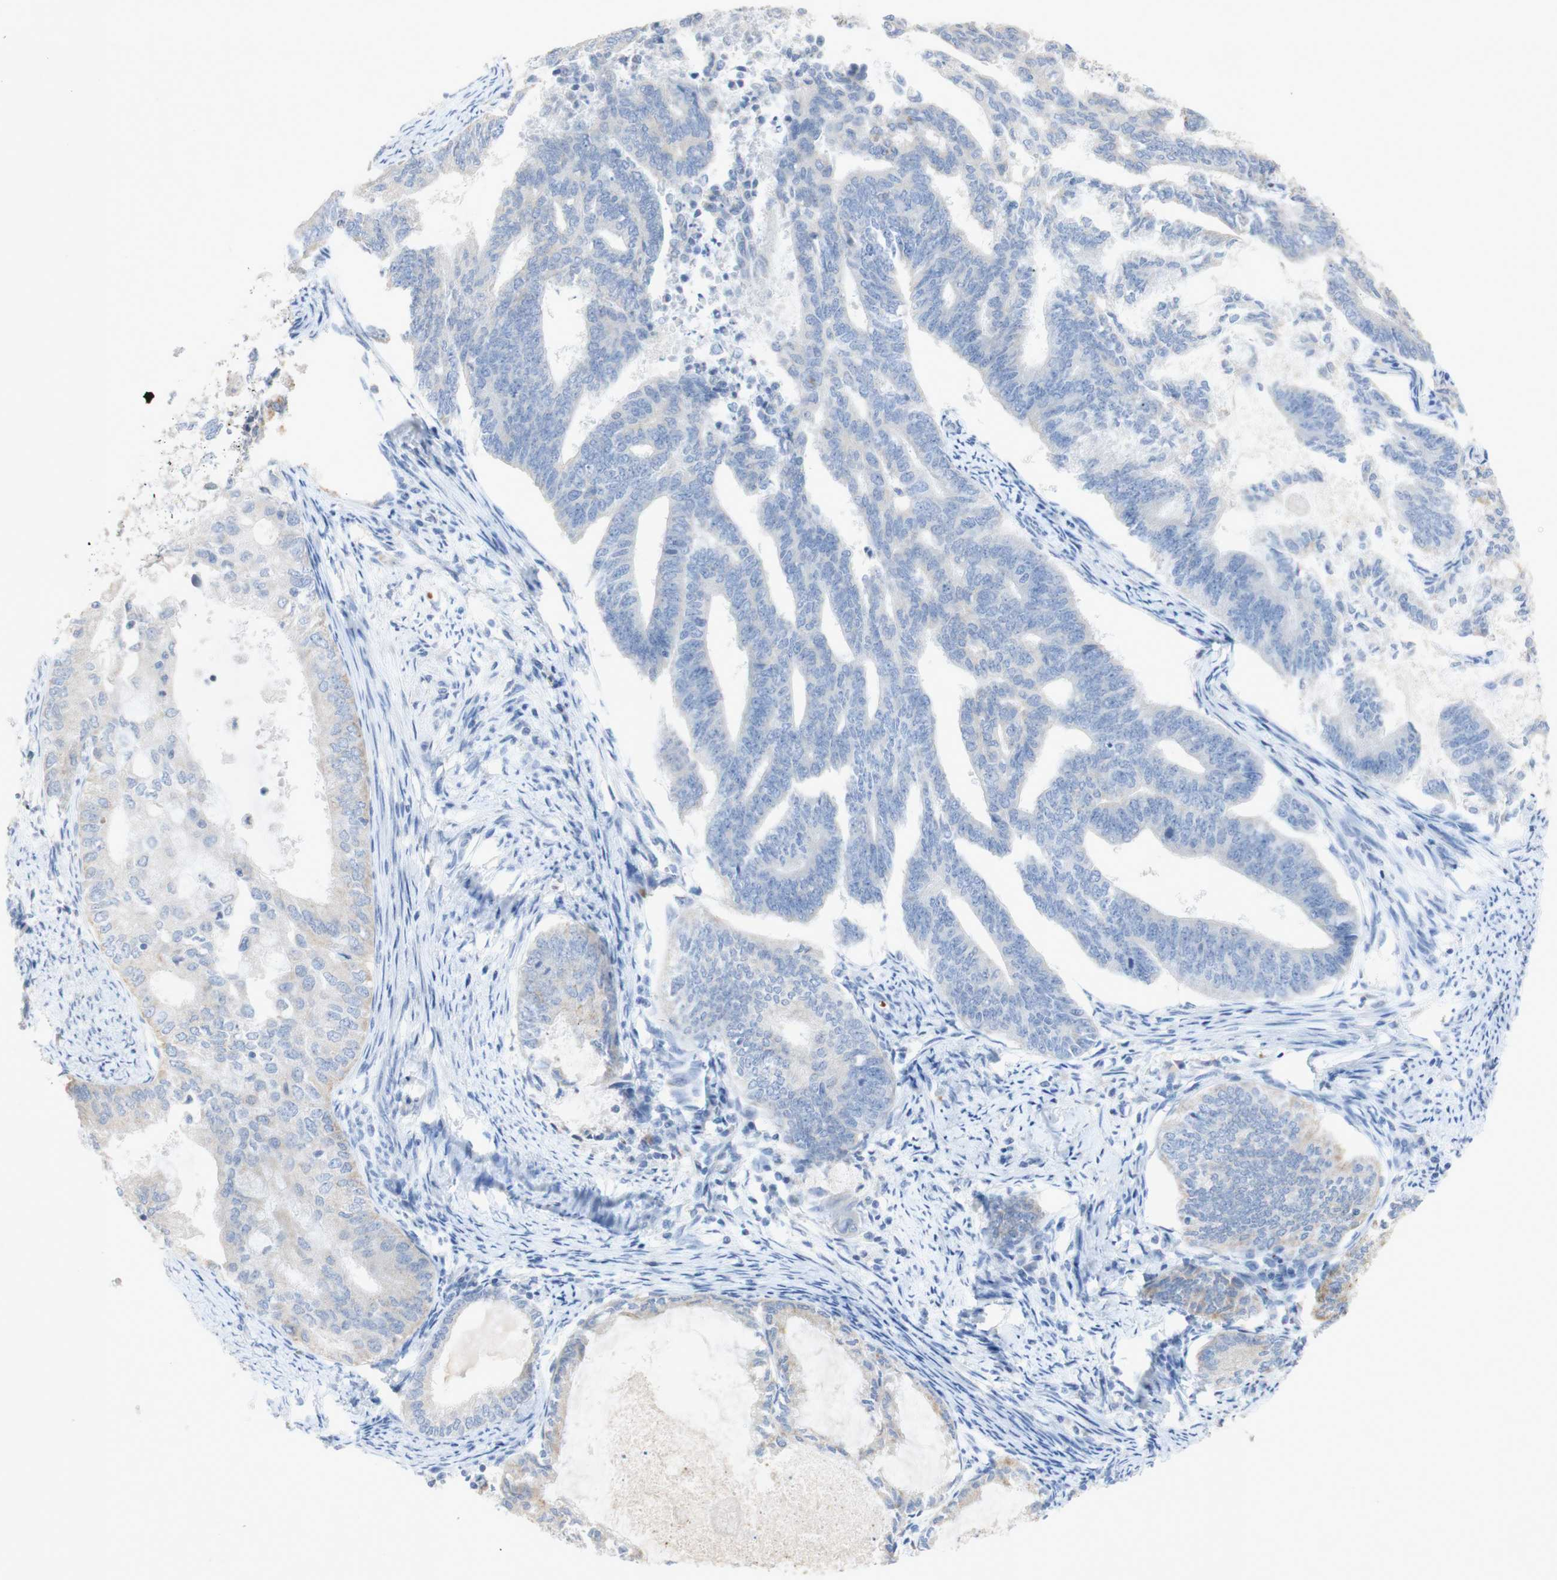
{"staining": {"intensity": "negative", "quantity": "none", "location": "none"}, "tissue": "endometrial cancer", "cell_type": "Tumor cells", "image_type": "cancer", "snomed": [{"axis": "morphology", "description": "Adenocarcinoma, NOS"}, {"axis": "topography", "description": "Endometrium"}], "caption": "An immunohistochemistry histopathology image of endometrial cancer (adenocarcinoma) is shown. There is no staining in tumor cells of endometrial cancer (adenocarcinoma). The staining is performed using DAB brown chromogen with nuclei counter-stained in using hematoxylin.", "gene": "EPO", "patient": {"sex": "female", "age": 86}}